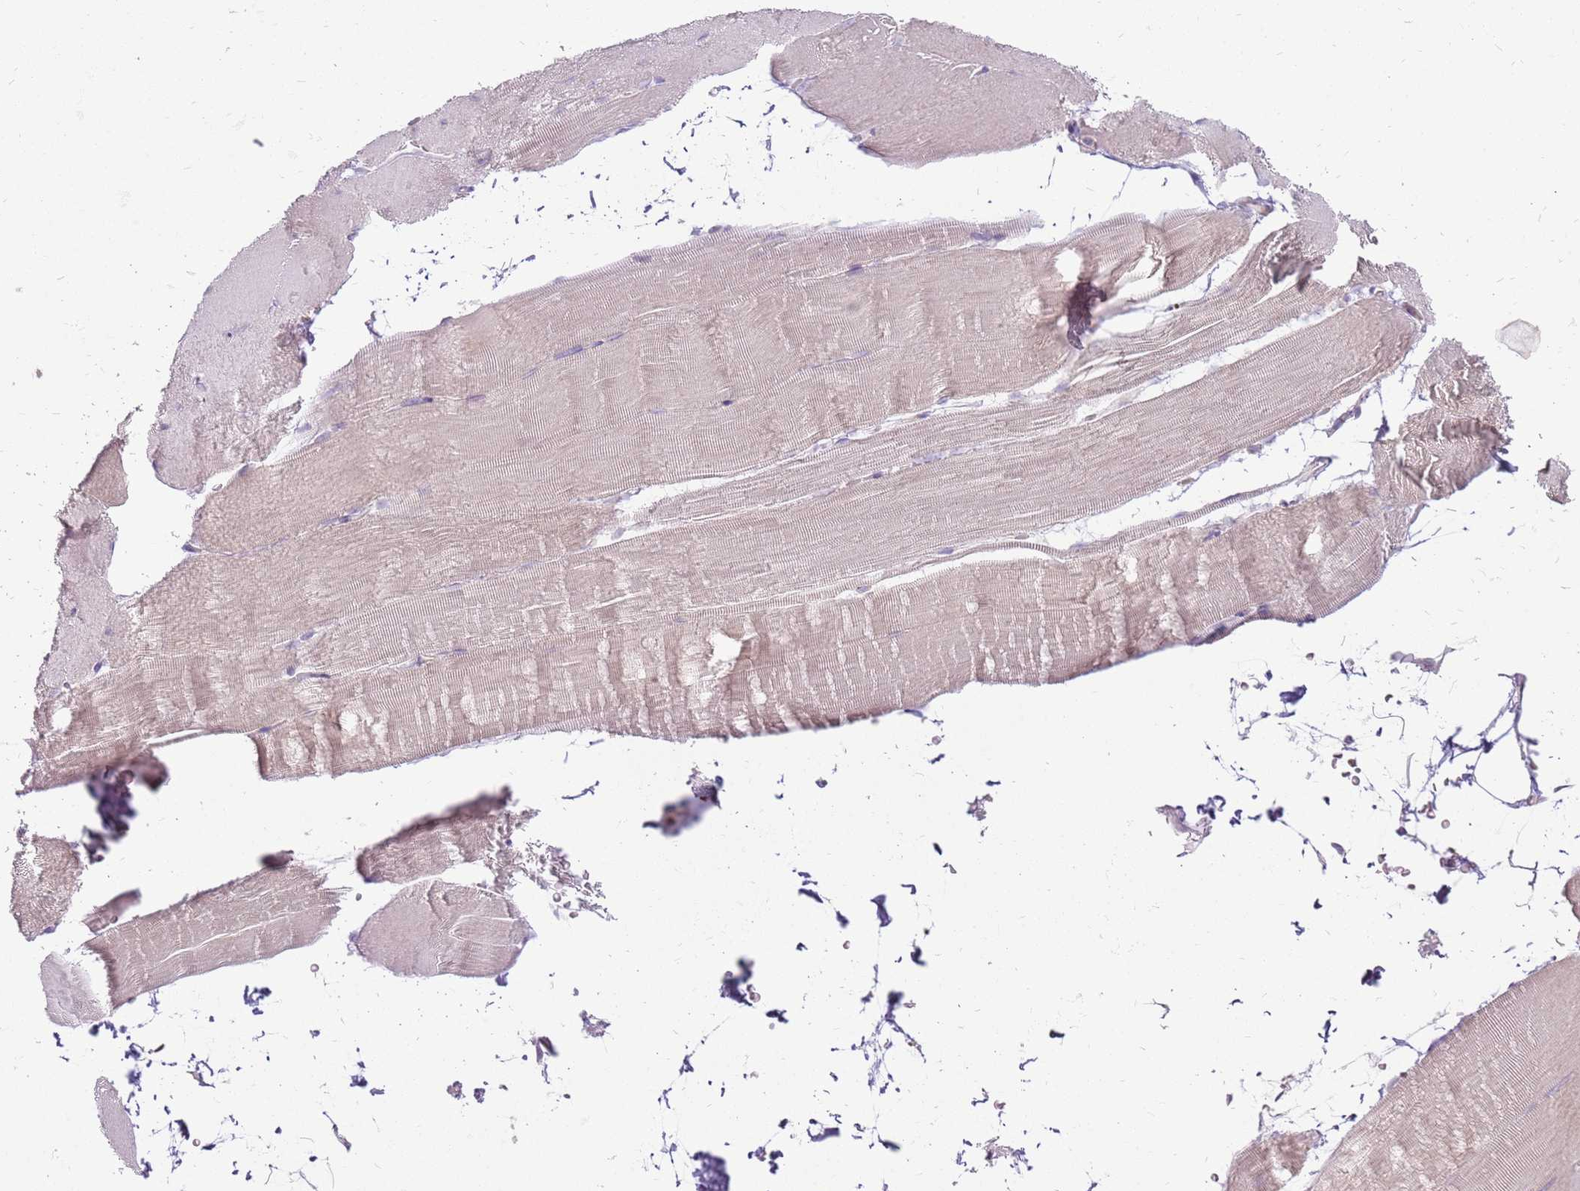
{"staining": {"intensity": "weak", "quantity": "25%-75%", "location": "cytoplasmic/membranous"}, "tissue": "skeletal muscle", "cell_type": "Myocytes", "image_type": "normal", "snomed": [{"axis": "morphology", "description": "Normal tissue, NOS"}, {"axis": "topography", "description": "Skeletal muscle"}, {"axis": "topography", "description": "Parathyroid gland"}], "caption": "DAB (3,3'-diaminobenzidine) immunohistochemical staining of unremarkable human skeletal muscle exhibits weak cytoplasmic/membranous protein expression in about 25%-75% of myocytes.", "gene": "MCUB", "patient": {"sex": "female", "age": 37}}